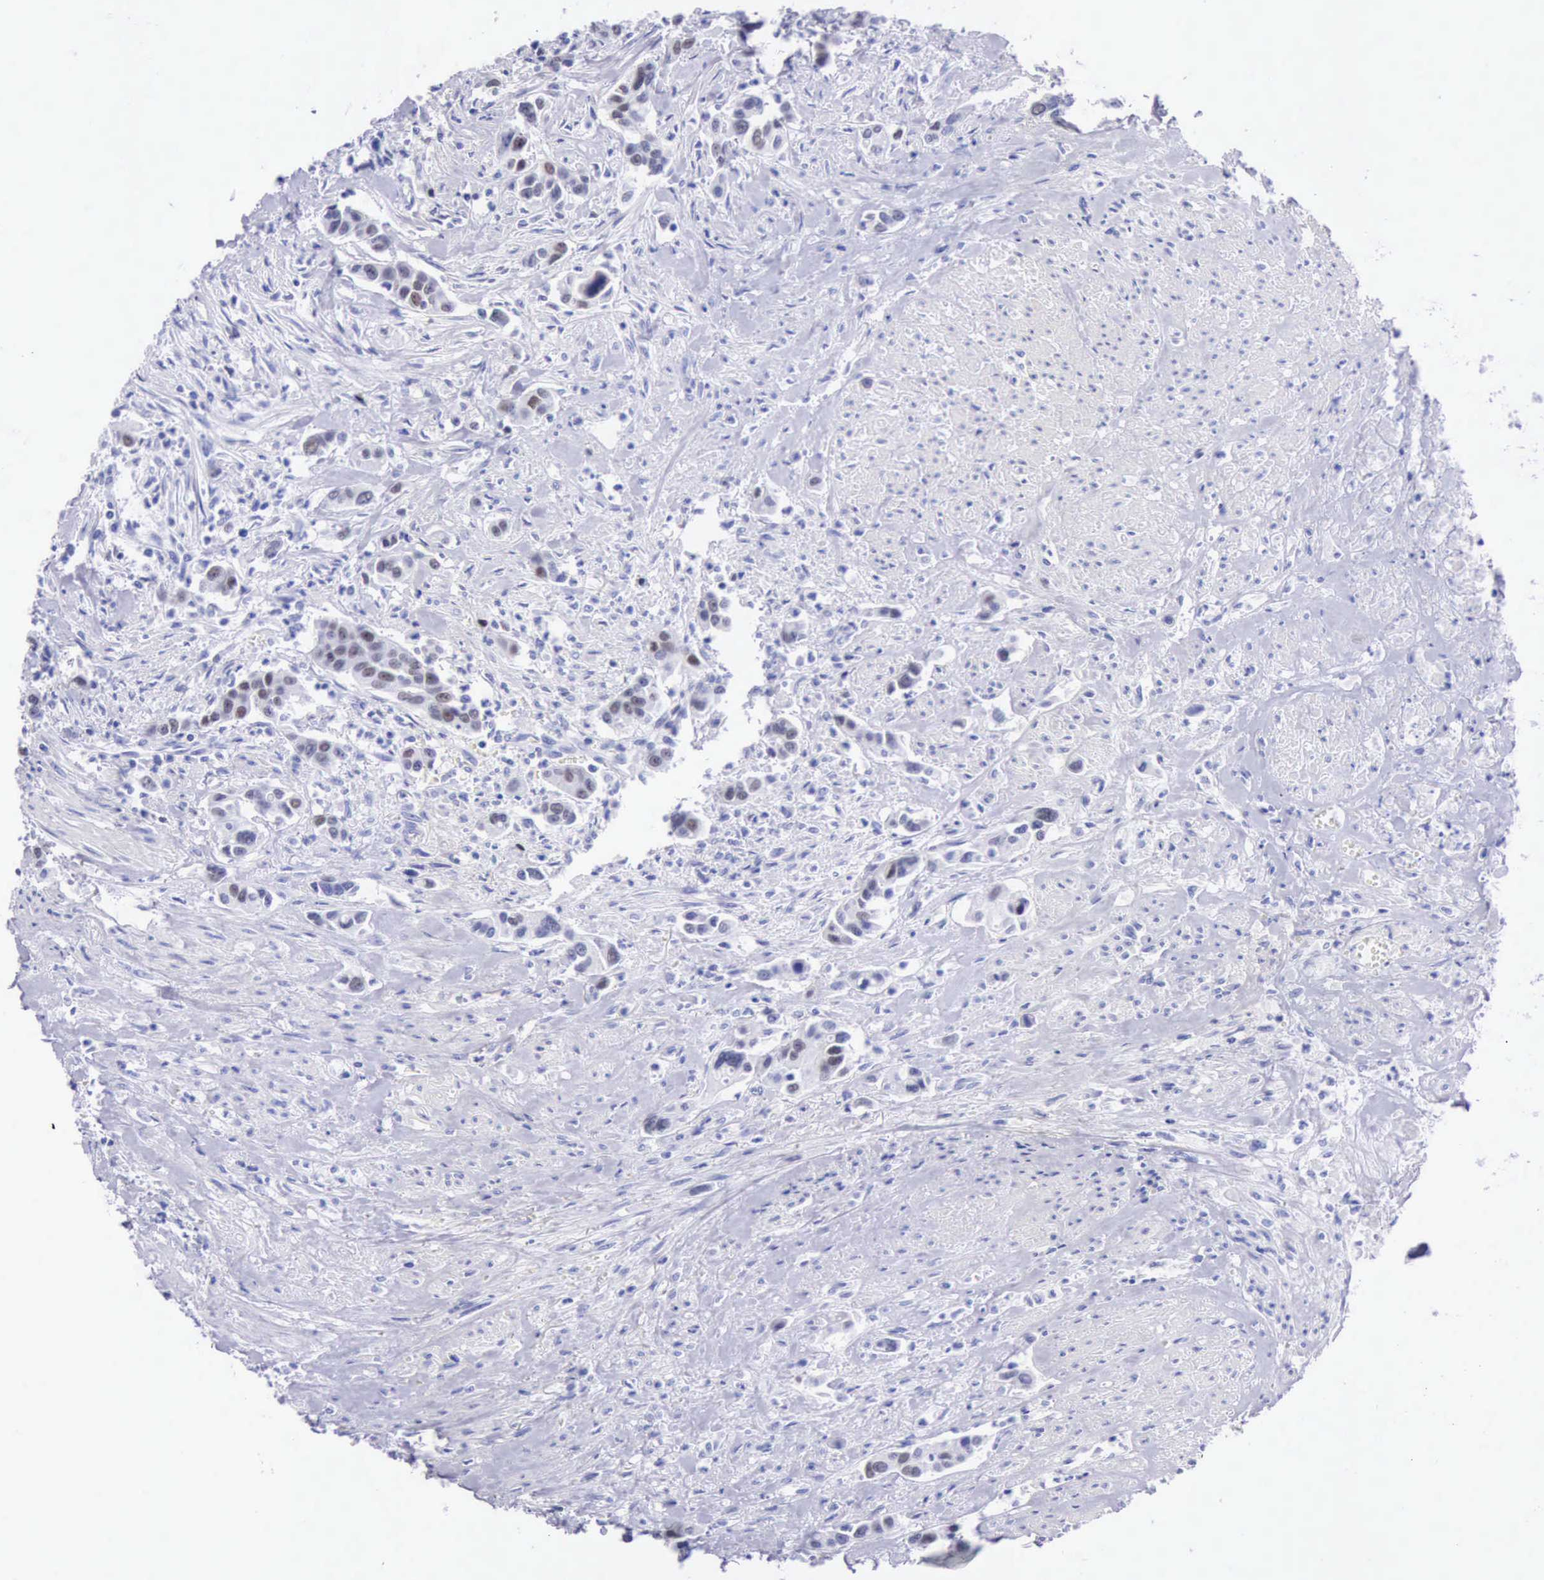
{"staining": {"intensity": "weak", "quantity": "<25%", "location": "nuclear"}, "tissue": "urothelial cancer", "cell_type": "Tumor cells", "image_type": "cancer", "snomed": [{"axis": "morphology", "description": "Urothelial carcinoma, High grade"}, {"axis": "topography", "description": "Urinary bladder"}], "caption": "Protein analysis of urothelial carcinoma (high-grade) displays no significant staining in tumor cells.", "gene": "MCM2", "patient": {"sex": "male", "age": 86}}